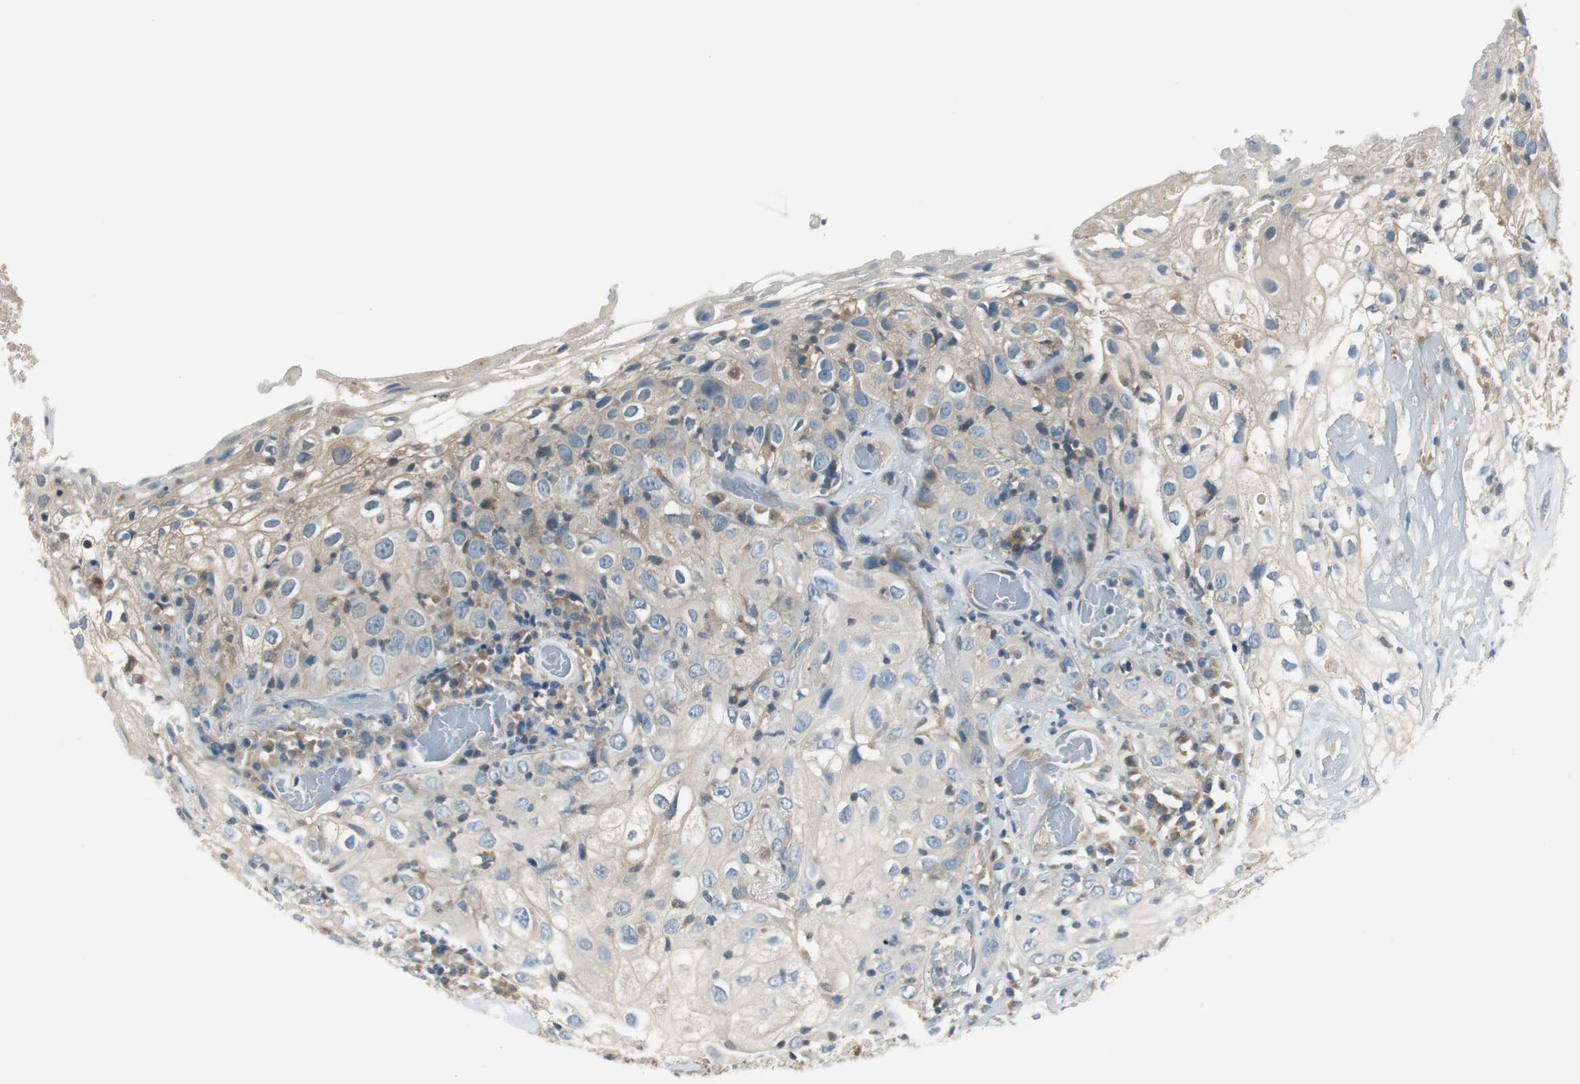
{"staining": {"intensity": "weak", "quantity": ">75%", "location": "cytoplasmic/membranous"}, "tissue": "skin cancer", "cell_type": "Tumor cells", "image_type": "cancer", "snomed": [{"axis": "morphology", "description": "Squamous cell carcinoma, NOS"}, {"axis": "topography", "description": "Skin"}], "caption": "Skin cancer was stained to show a protein in brown. There is low levels of weak cytoplasmic/membranous expression in approximately >75% of tumor cells.", "gene": "PRKAA1", "patient": {"sex": "male", "age": 65}}